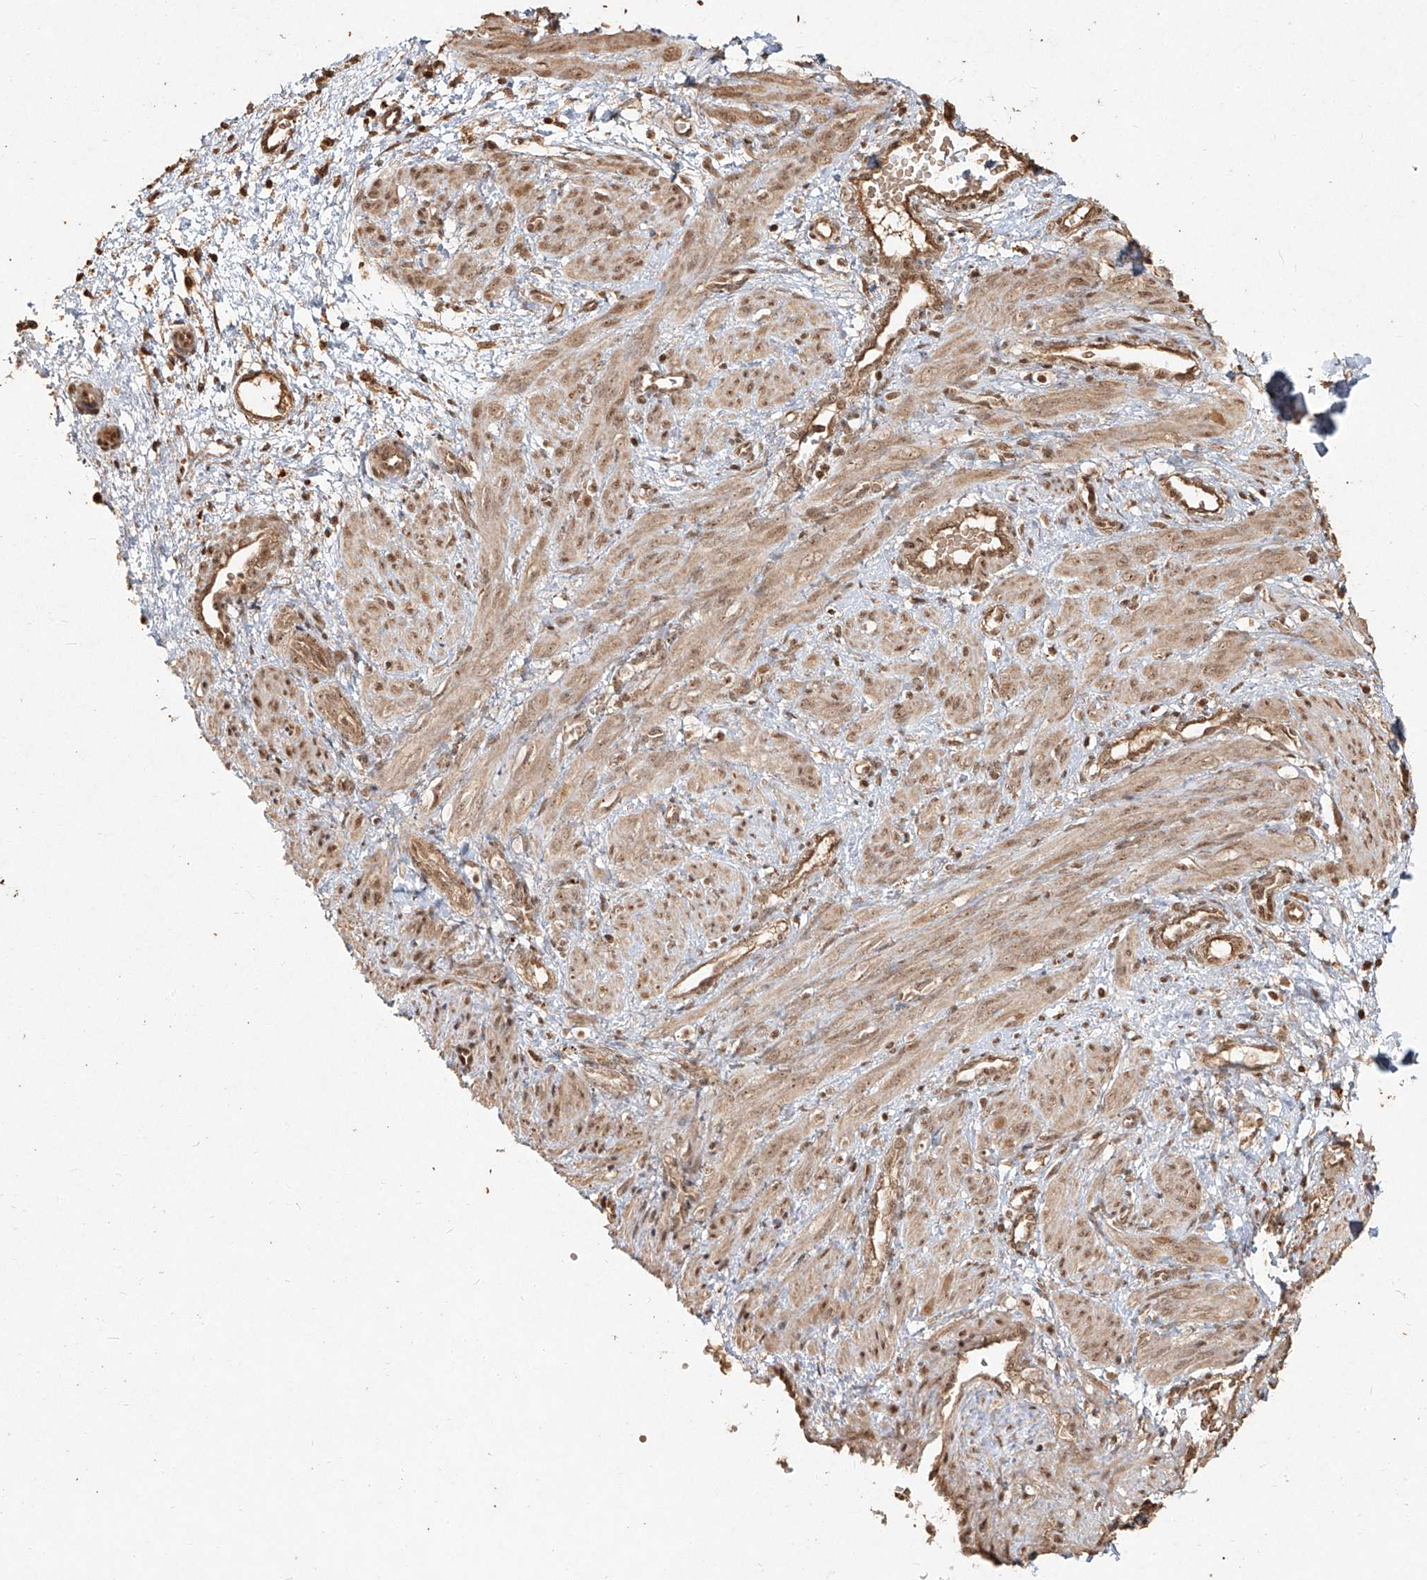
{"staining": {"intensity": "moderate", "quantity": ">75%", "location": "cytoplasmic/membranous,nuclear"}, "tissue": "smooth muscle", "cell_type": "Smooth muscle cells", "image_type": "normal", "snomed": [{"axis": "morphology", "description": "Normal tissue, NOS"}, {"axis": "topography", "description": "Endometrium"}], "caption": "Smooth muscle was stained to show a protein in brown. There is medium levels of moderate cytoplasmic/membranous,nuclear expression in approximately >75% of smooth muscle cells. The staining was performed using DAB (3,3'-diaminobenzidine), with brown indicating positive protein expression. Nuclei are stained blue with hematoxylin.", "gene": "UBE2K", "patient": {"sex": "female", "age": 33}}